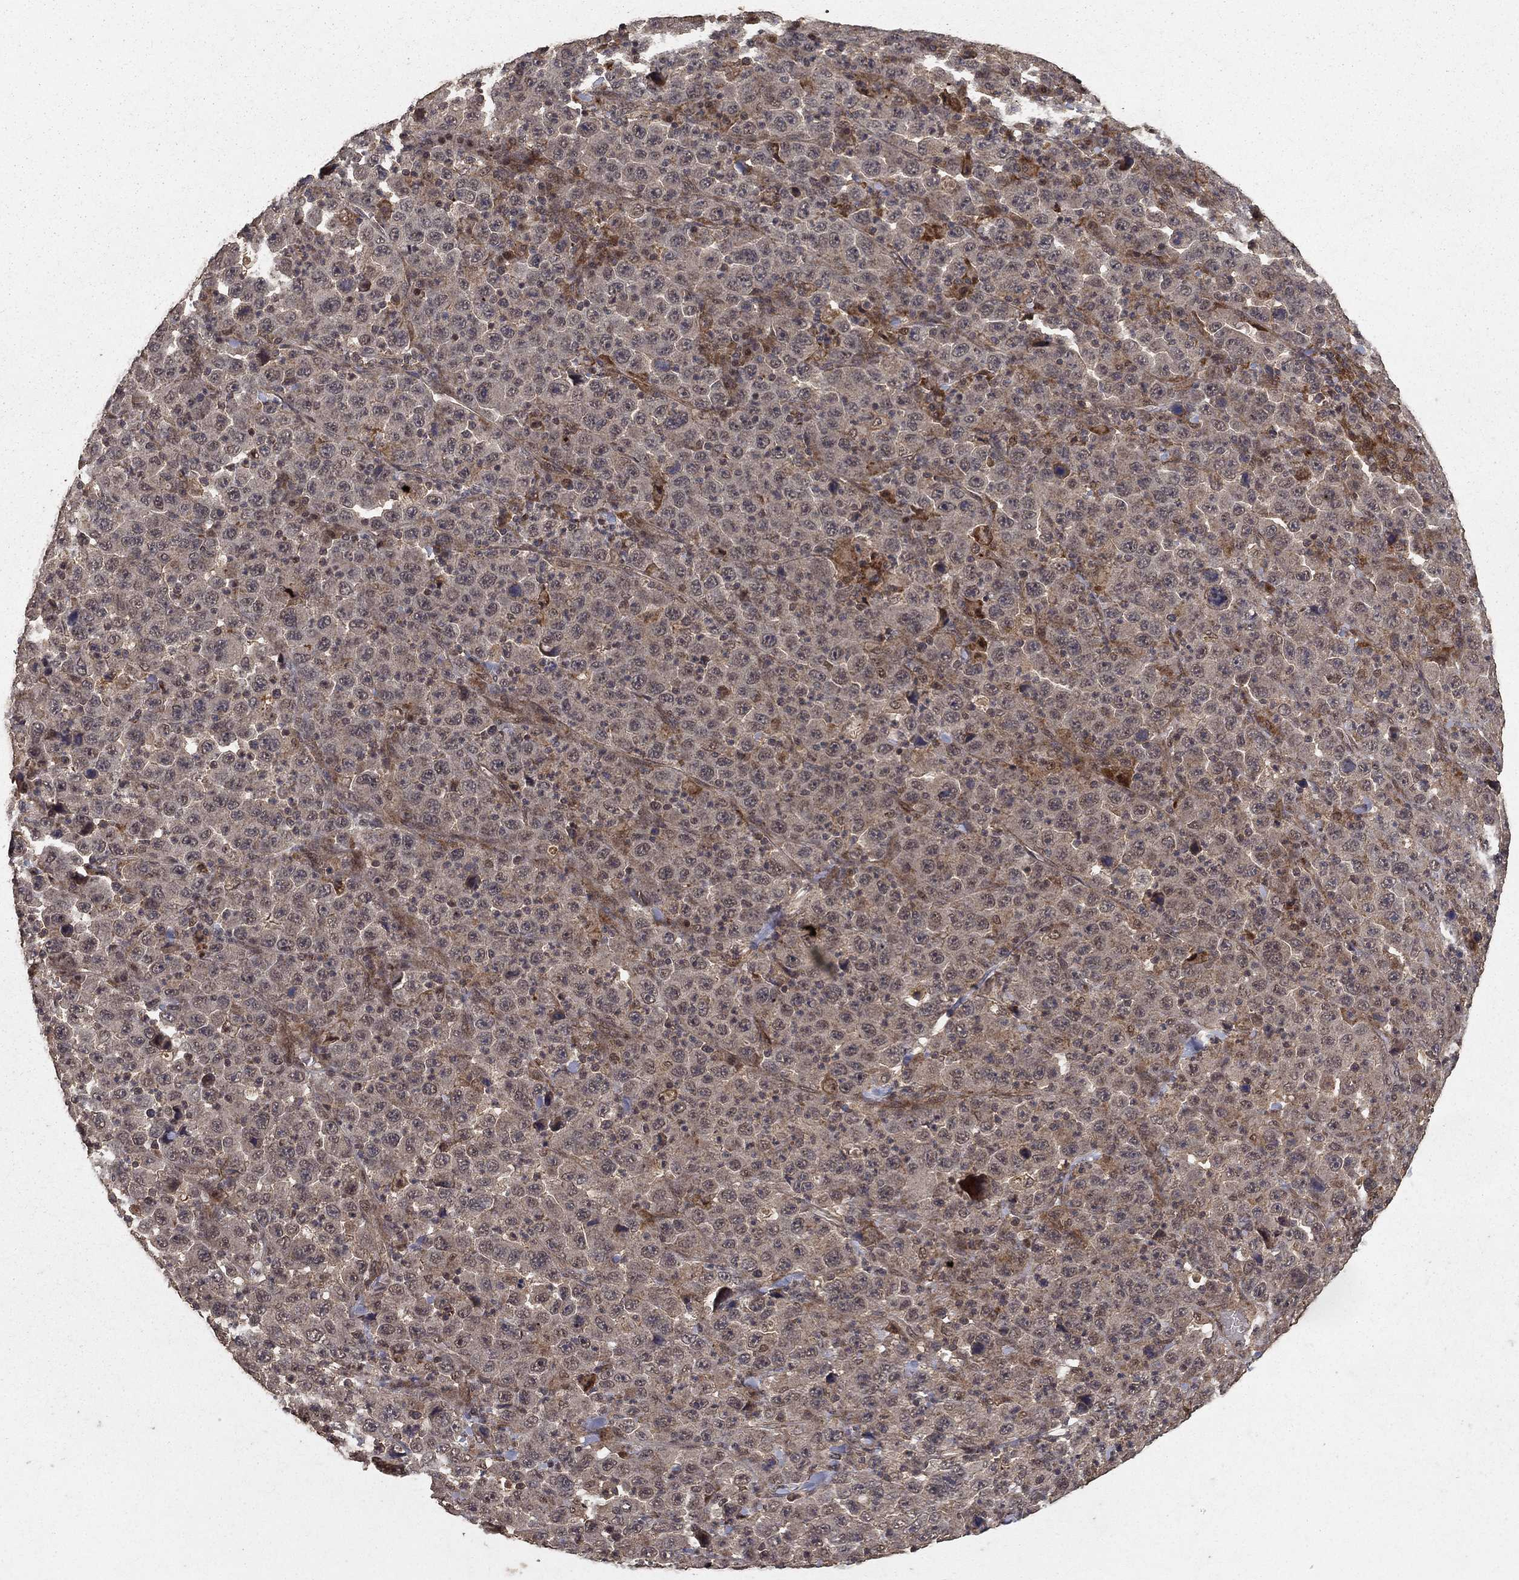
{"staining": {"intensity": "negative", "quantity": "none", "location": "none"}, "tissue": "stomach cancer", "cell_type": "Tumor cells", "image_type": "cancer", "snomed": [{"axis": "morphology", "description": "Normal tissue, NOS"}, {"axis": "morphology", "description": "Adenocarcinoma, NOS"}, {"axis": "topography", "description": "Stomach, upper"}, {"axis": "topography", "description": "Stomach"}], "caption": "An IHC photomicrograph of stomach cancer is shown. There is no staining in tumor cells of stomach cancer.", "gene": "PRDM1", "patient": {"sex": "male", "age": 59}}